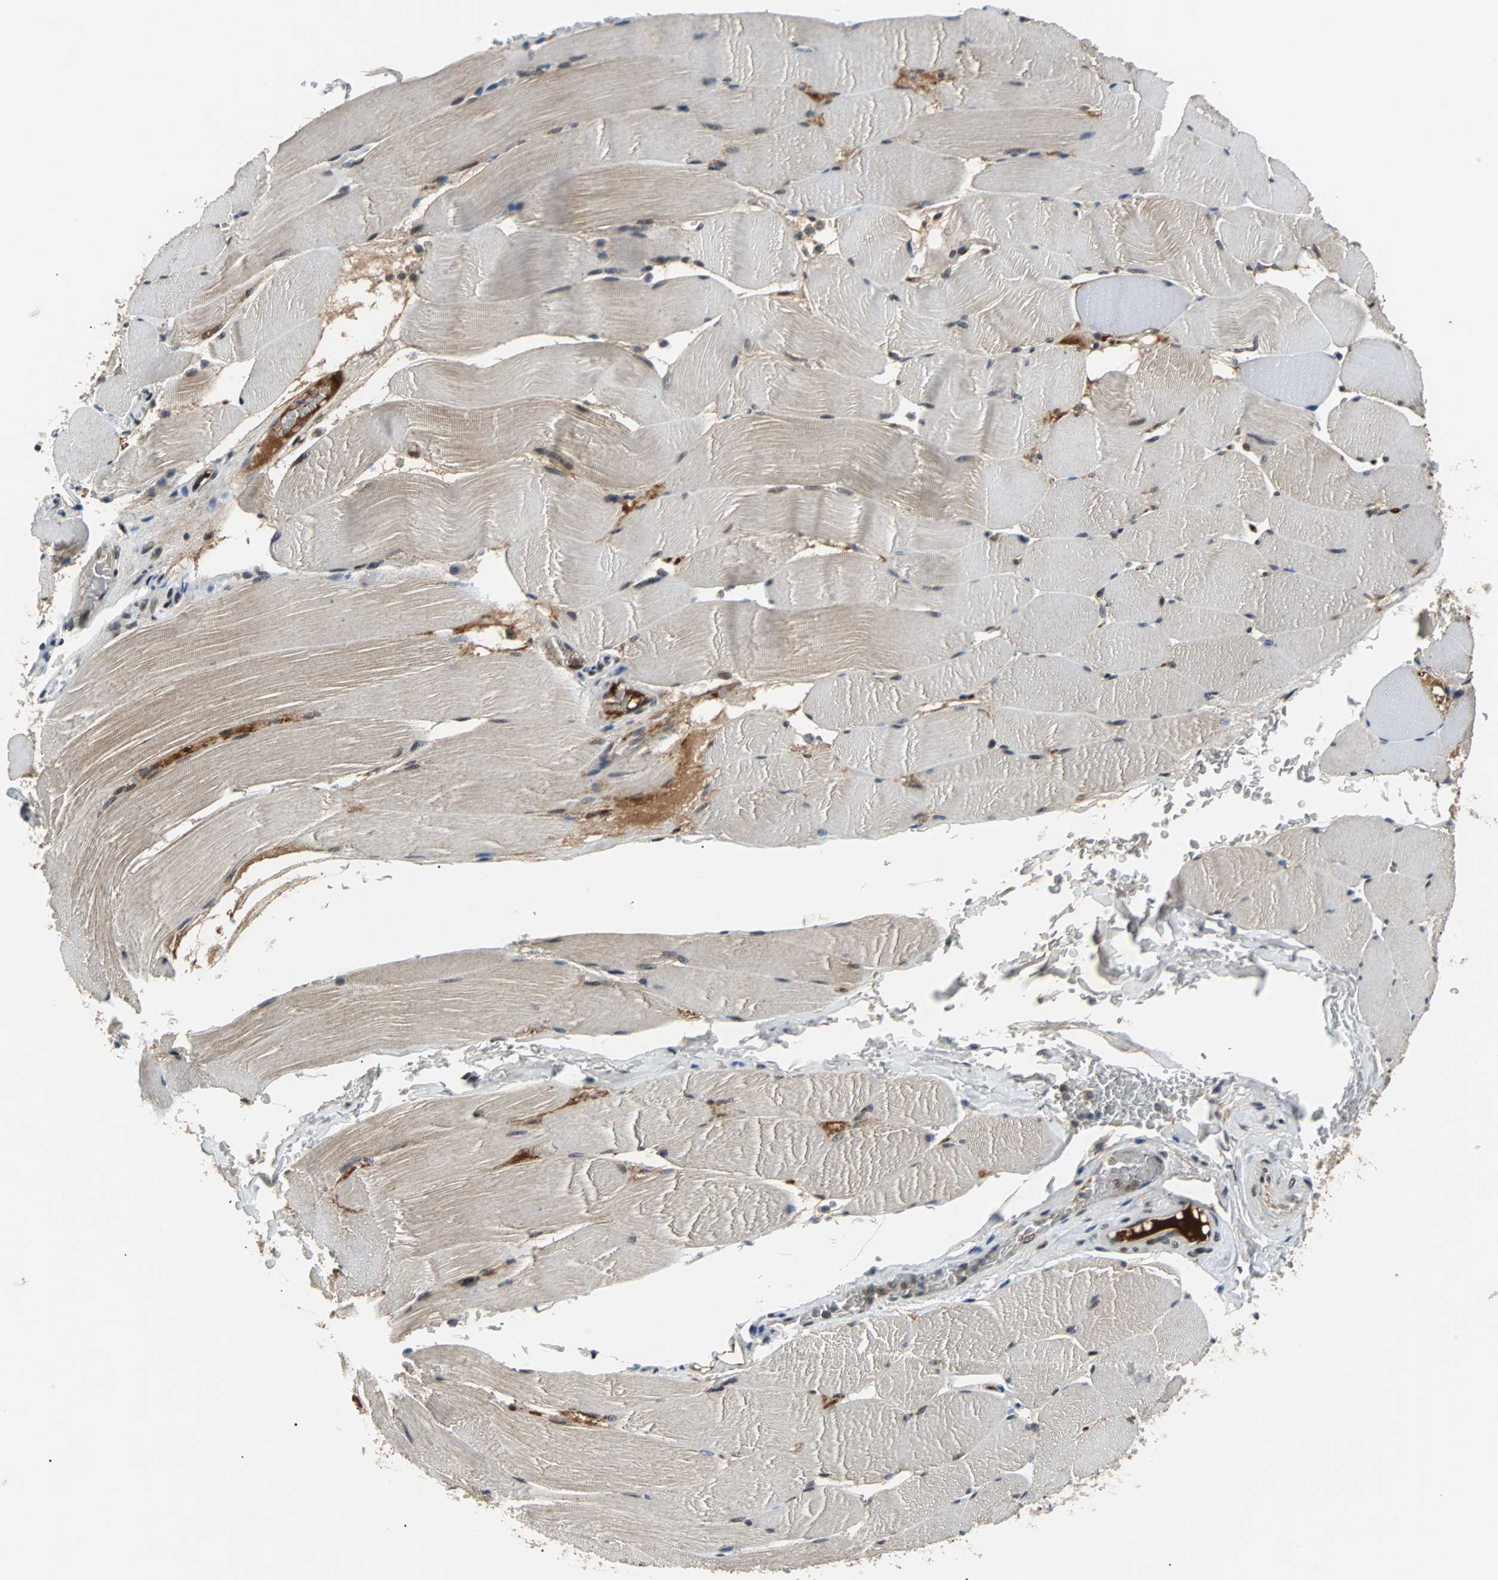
{"staining": {"intensity": "weak", "quantity": "<25%", "location": "cytoplasmic/membranous"}, "tissue": "skeletal muscle", "cell_type": "Myocytes", "image_type": "normal", "snomed": [{"axis": "morphology", "description": "Normal tissue, NOS"}, {"axis": "topography", "description": "Skeletal muscle"}], "caption": "Immunohistochemistry (IHC) of normal human skeletal muscle exhibits no expression in myocytes.", "gene": "PHC1", "patient": {"sex": "male", "age": 62}}